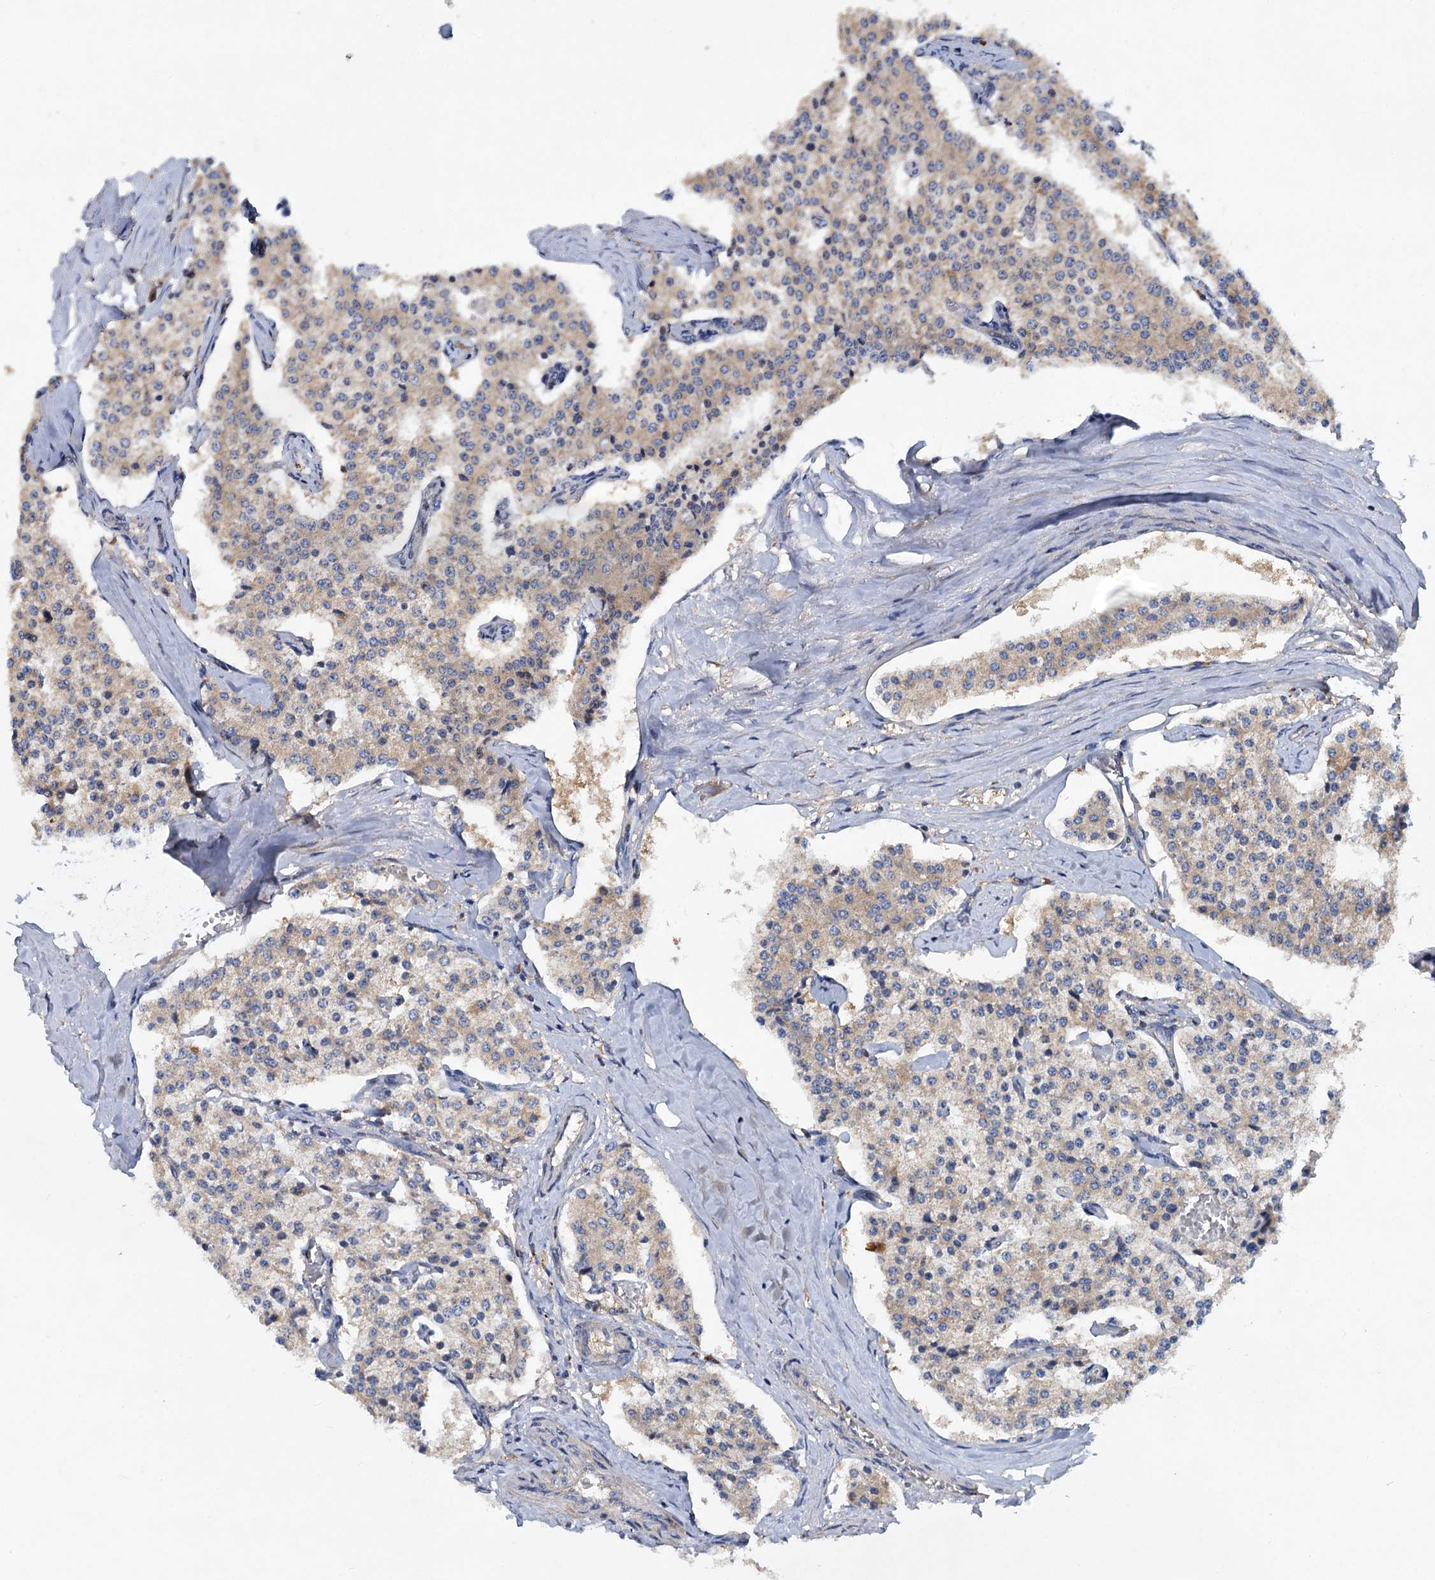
{"staining": {"intensity": "weak", "quantity": "25%-75%", "location": "cytoplasmic/membranous"}, "tissue": "carcinoid", "cell_type": "Tumor cells", "image_type": "cancer", "snomed": [{"axis": "morphology", "description": "Carcinoid, malignant, NOS"}, {"axis": "topography", "description": "Colon"}], "caption": "Immunohistochemical staining of human malignant carcinoid reveals weak cytoplasmic/membranous protein staining in about 25%-75% of tumor cells.", "gene": "ALKBH7", "patient": {"sex": "female", "age": 52}}